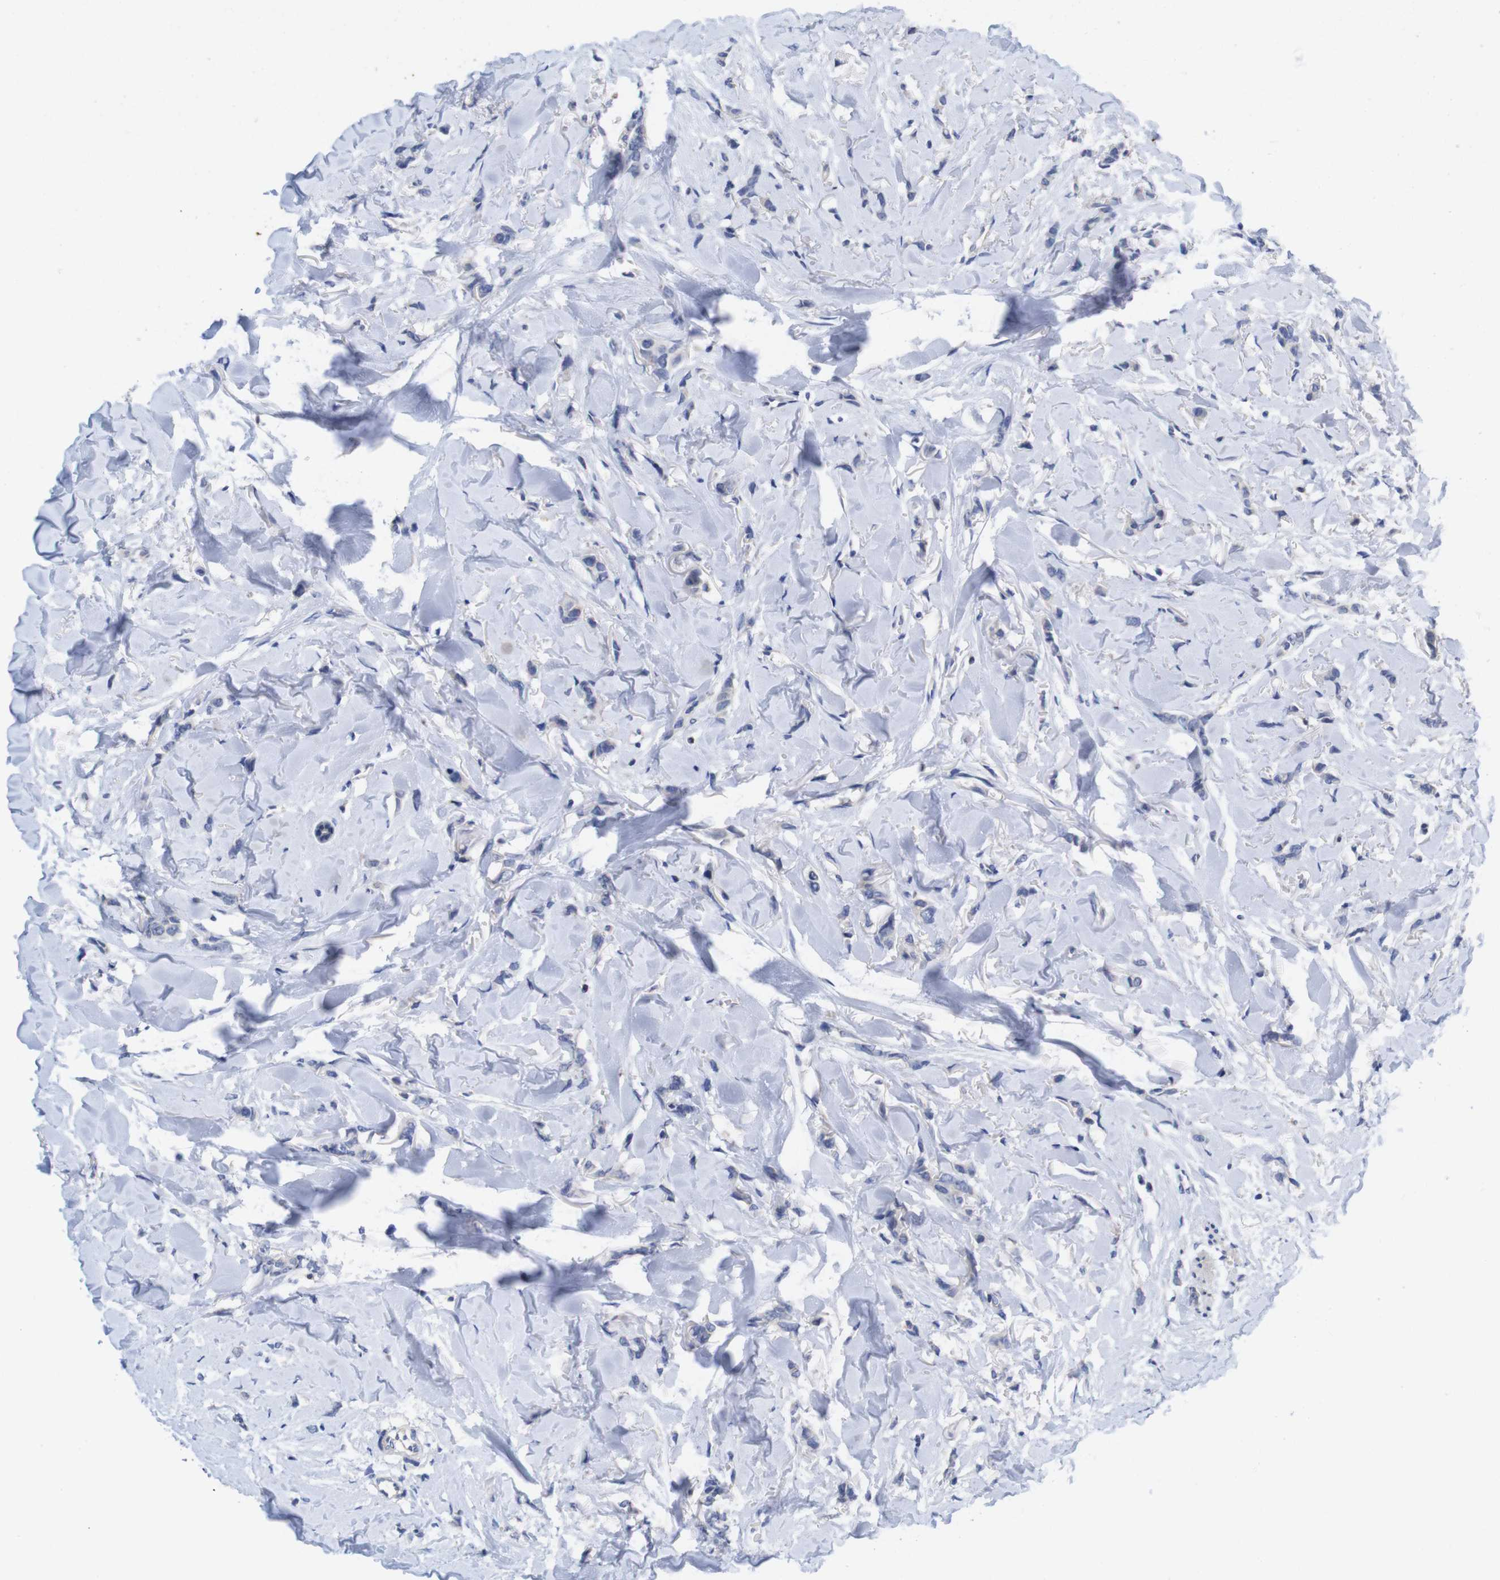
{"staining": {"intensity": "negative", "quantity": "none", "location": "none"}, "tissue": "breast cancer", "cell_type": "Tumor cells", "image_type": "cancer", "snomed": [{"axis": "morphology", "description": "Lobular carcinoma"}, {"axis": "topography", "description": "Skin"}, {"axis": "topography", "description": "Breast"}], "caption": "Breast cancer was stained to show a protein in brown. There is no significant staining in tumor cells.", "gene": "TNNI3", "patient": {"sex": "female", "age": 46}}